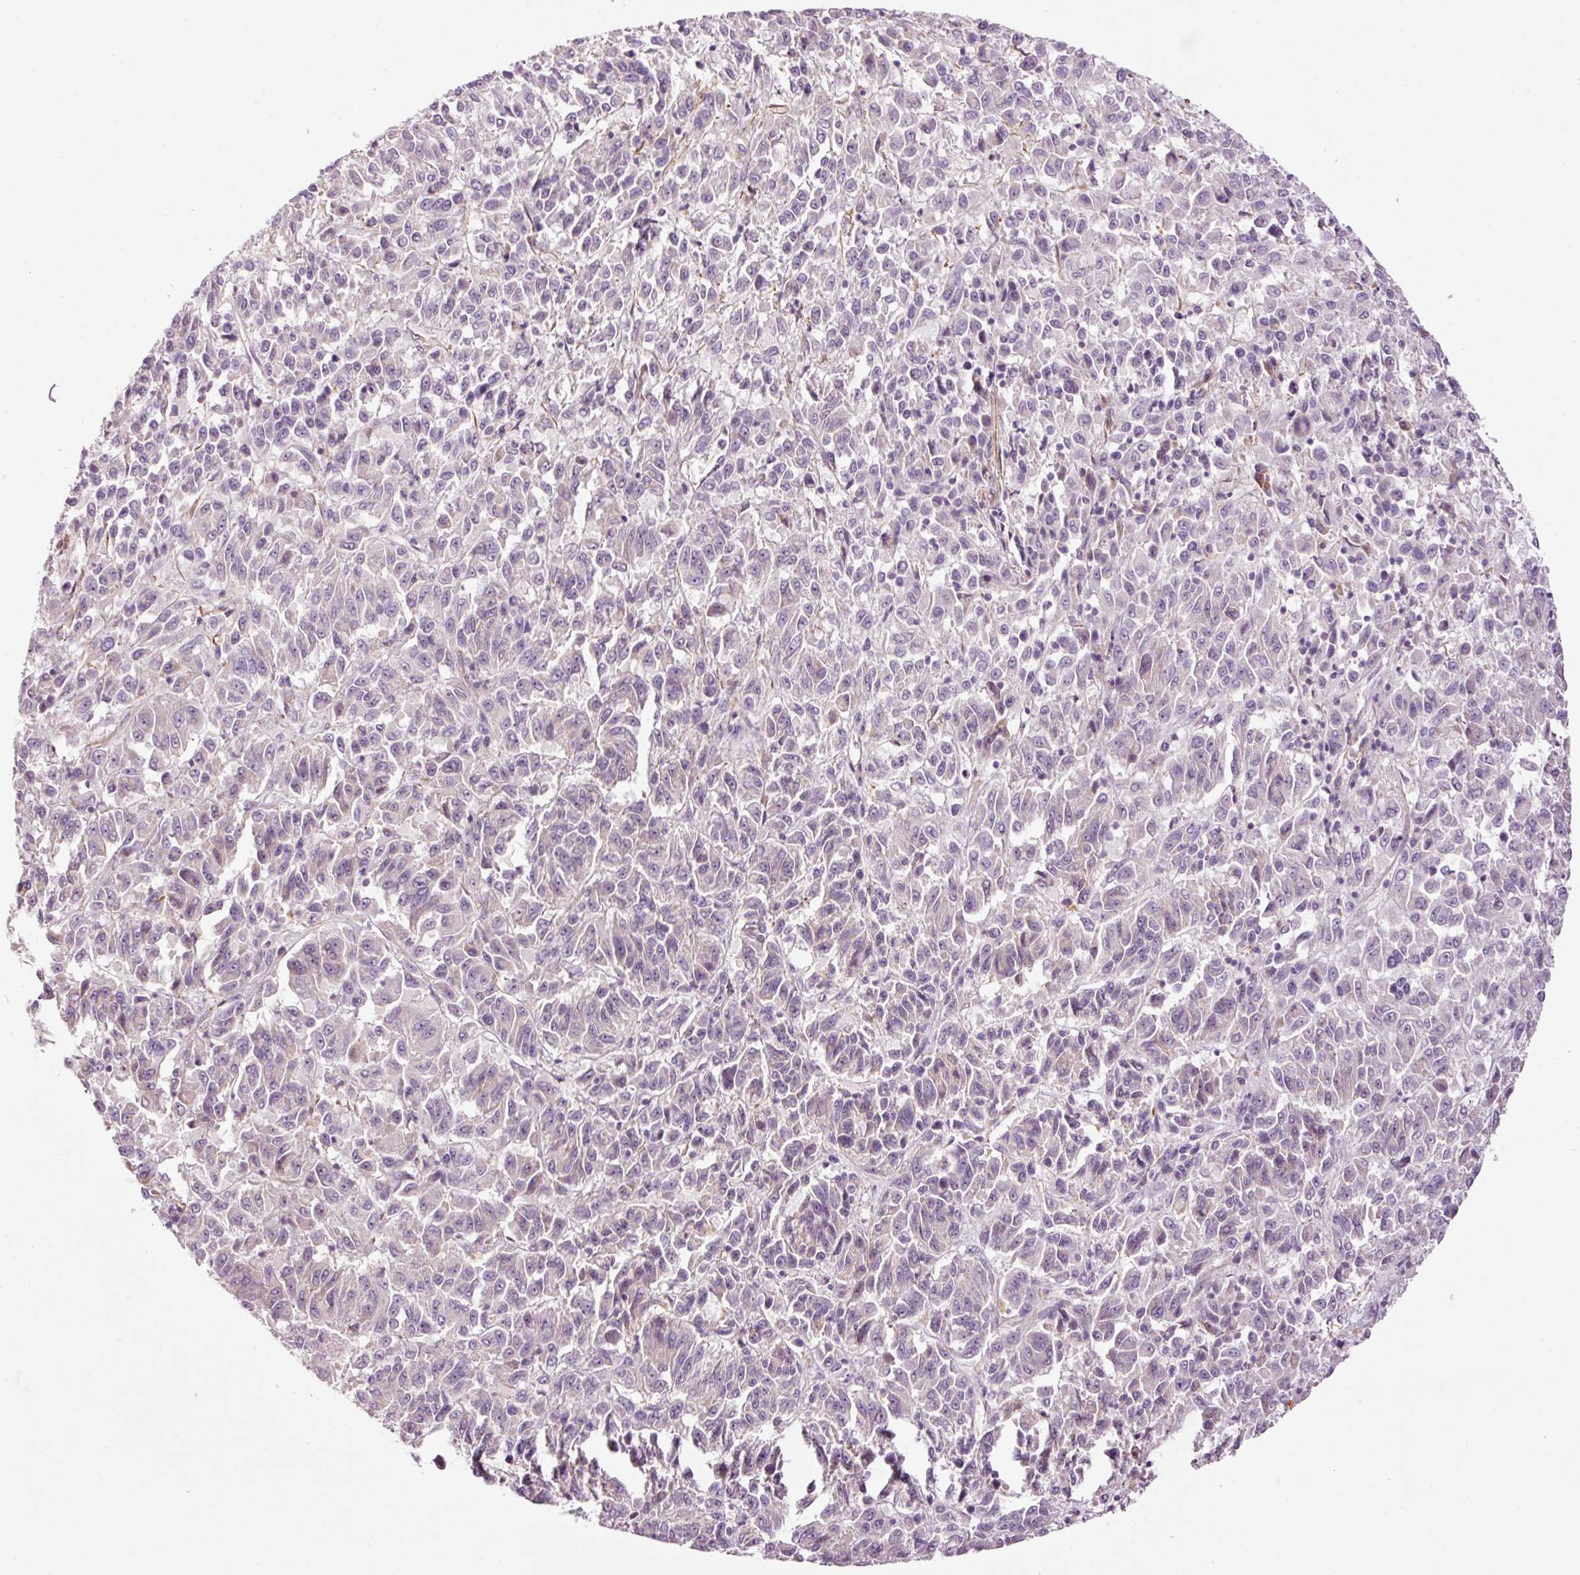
{"staining": {"intensity": "negative", "quantity": "none", "location": "none"}, "tissue": "melanoma", "cell_type": "Tumor cells", "image_type": "cancer", "snomed": [{"axis": "morphology", "description": "Malignant melanoma, Metastatic site"}, {"axis": "topography", "description": "Lung"}], "caption": "This is an IHC micrograph of human malignant melanoma (metastatic site). There is no expression in tumor cells.", "gene": "ANKRD20A1", "patient": {"sex": "male", "age": 64}}